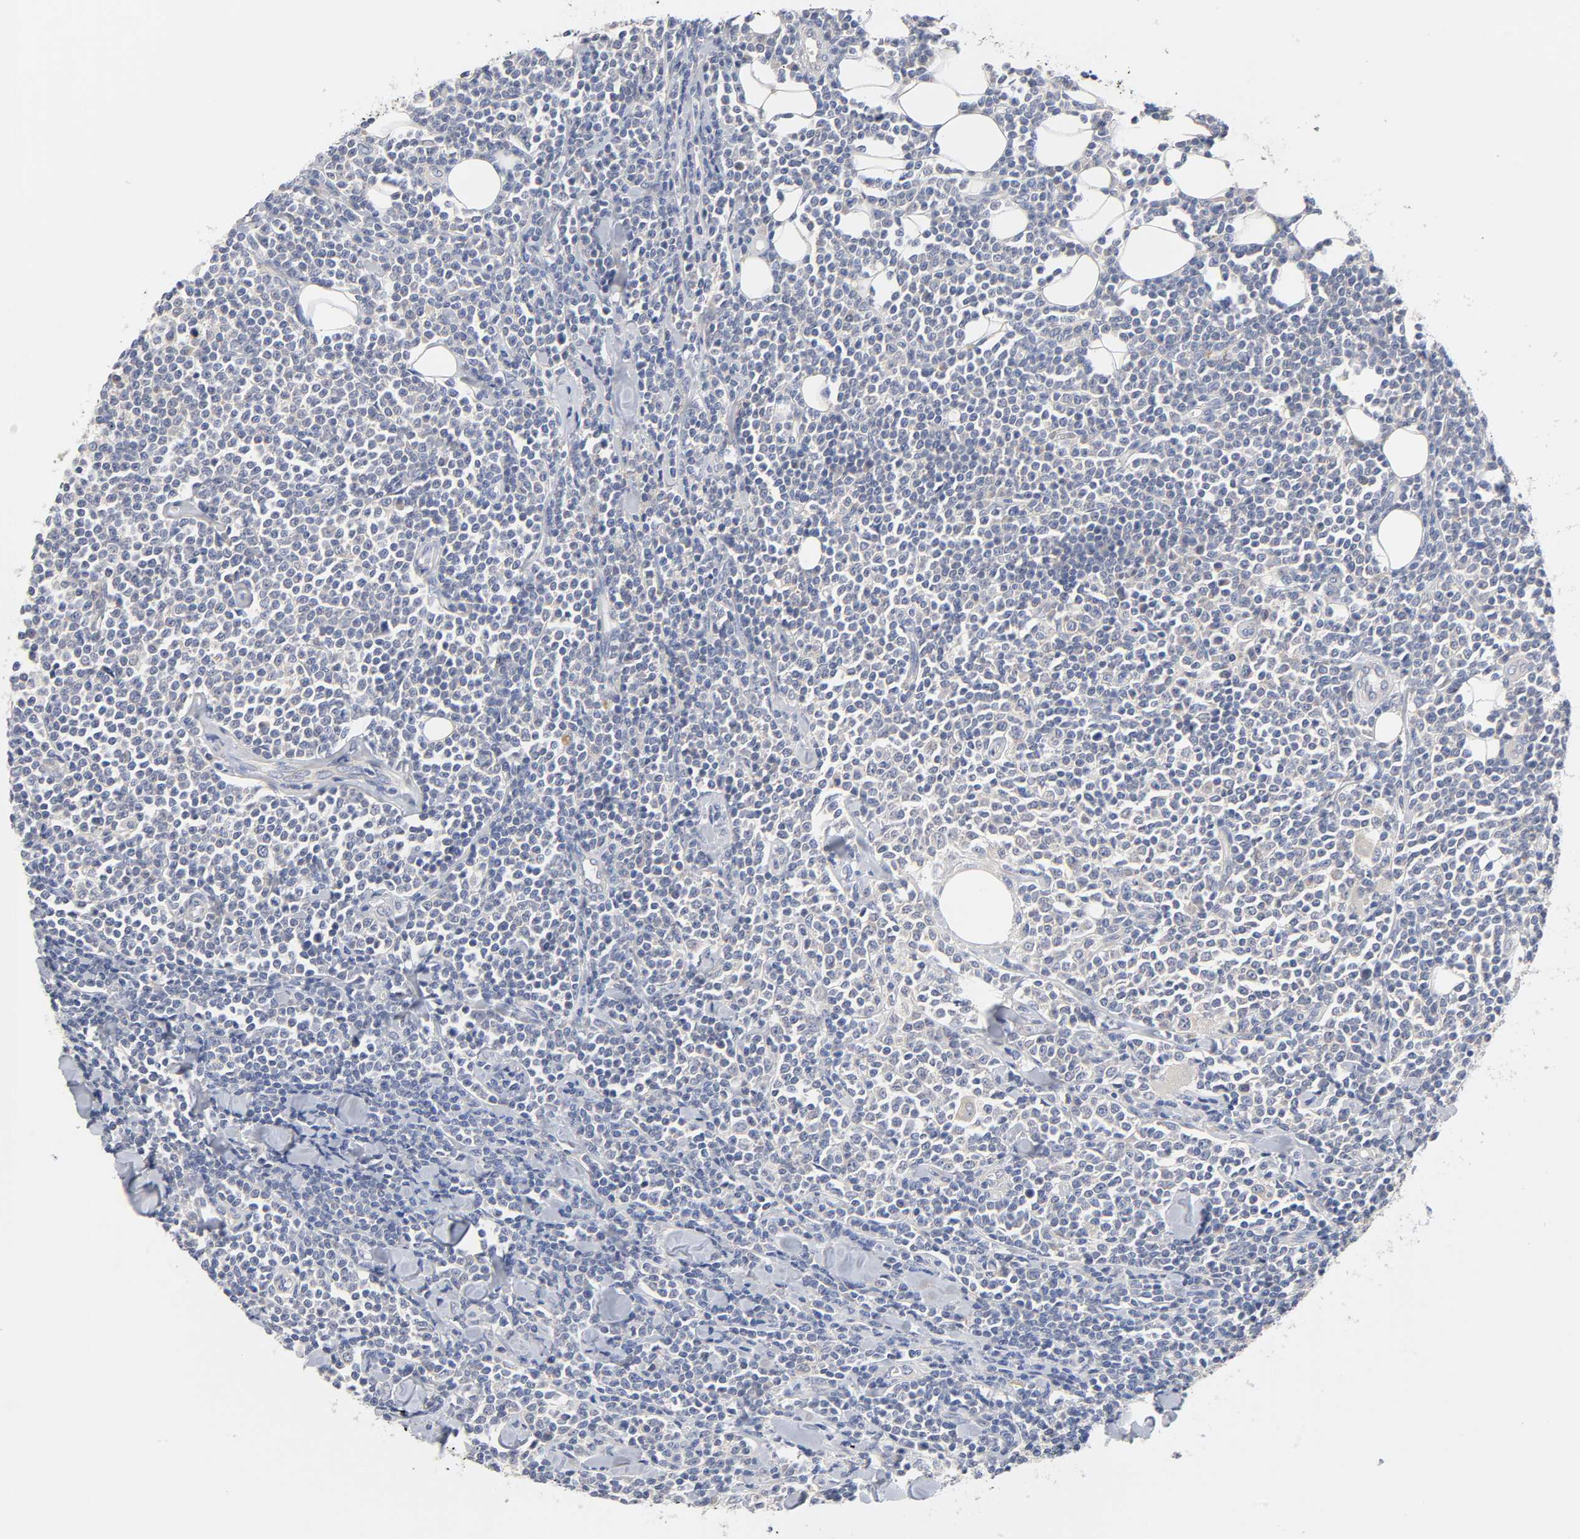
{"staining": {"intensity": "negative", "quantity": "none", "location": "none"}, "tissue": "lymphoma", "cell_type": "Tumor cells", "image_type": "cancer", "snomed": [{"axis": "morphology", "description": "Malignant lymphoma, non-Hodgkin's type, Low grade"}, {"axis": "topography", "description": "Soft tissue"}], "caption": "An image of malignant lymphoma, non-Hodgkin's type (low-grade) stained for a protein shows no brown staining in tumor cells. (DAB (3,3'-diaminobenzidine) immunohistochemistry (IHC), high magnification).", "gene": "C17orf75", "patient": {"sex": "male", "age": 92}}